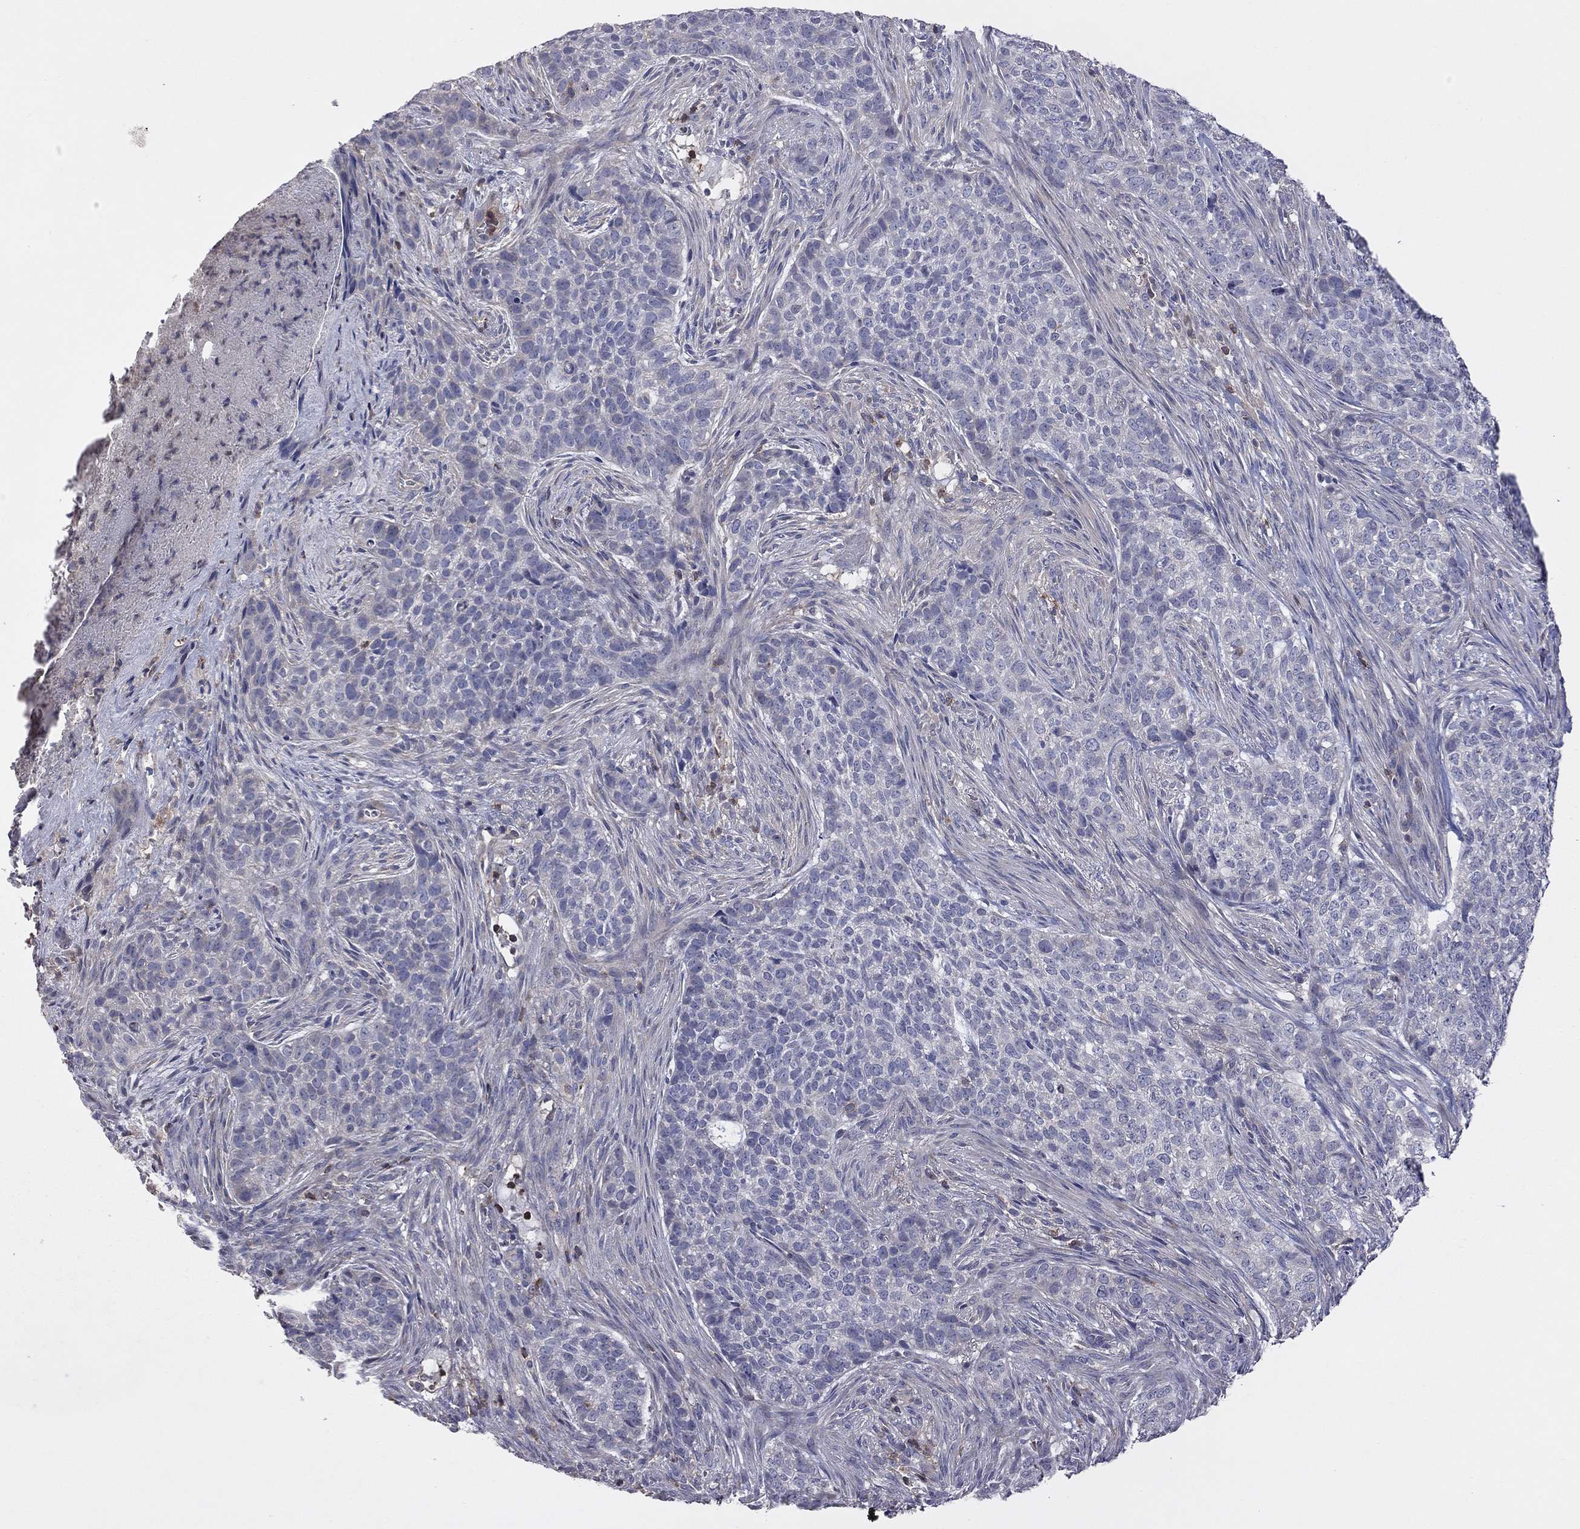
{"staining": {"intensity": "negative", "quantity": "none", "location": "none"}, "tissue": "skin cancer", "cell_type": "Tumor cells", "image_type": "cancer", "snomed": [{"axis": "morphology", "description": "Basal cell carcinoma"}, {"axis": "topography", "description": "Skin"}], "caption": "This micrograph is of basal cell carcinoma (skin) stained with immunohistochemistry to label a protein in brown with the nuclei are counter-stained blue. There is no positivity in tumor cells.", "gene": "IPCEF1", "patient": {"sex": "female", "age": 69}}